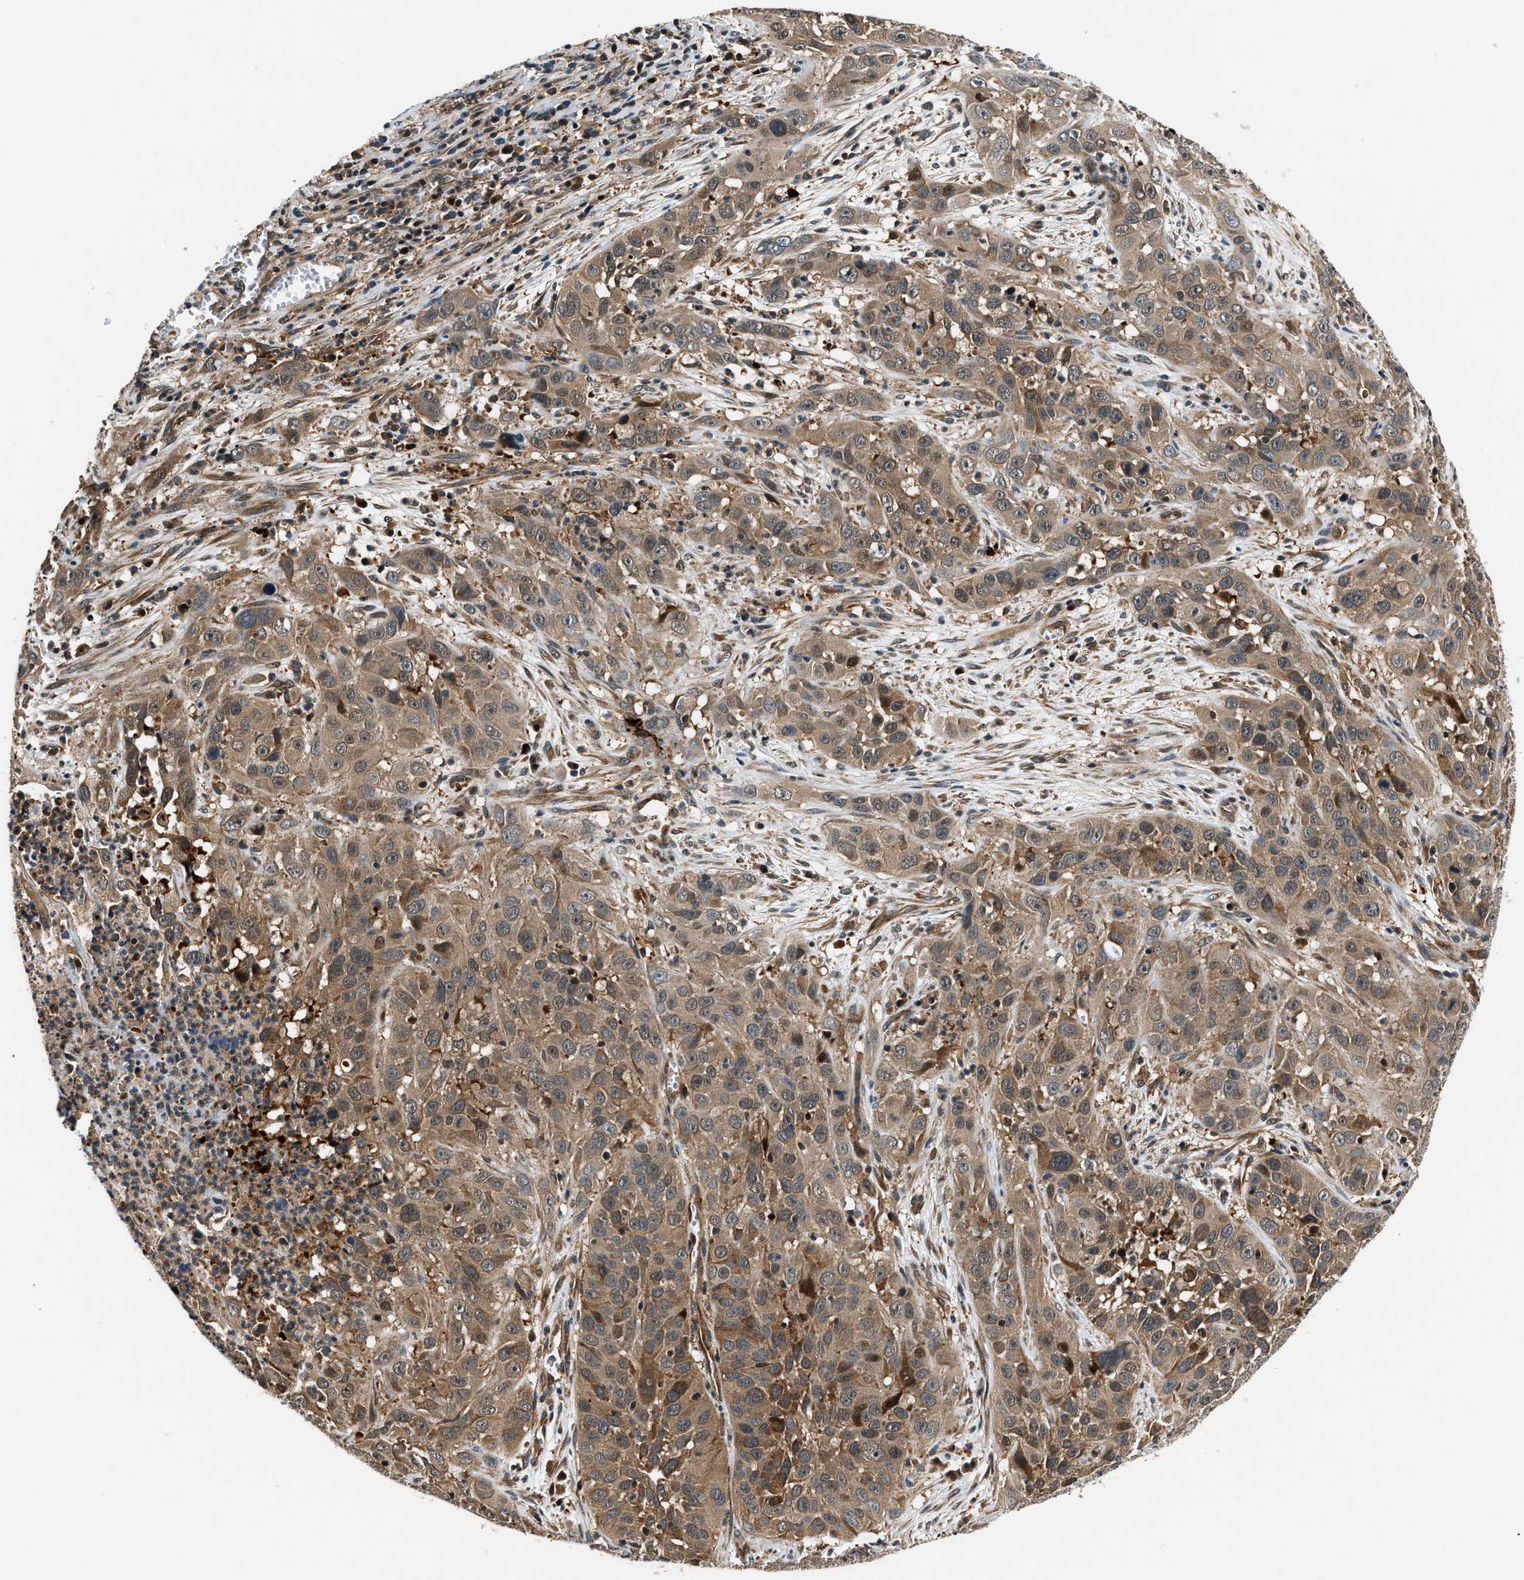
{"staining": {"intensity": "moderate", "quantity": ">75%", "location": "cytoplasmic/membranous"}, "tissue": "cervical cancer", "cell_type": "Tumor cells", "image_type": "cancer", "snomed": [{"axis": "morphology", "description": "Squamous cell carcinoma, NOS"}, {"axis": "topography", "description": "Cervix"}], "caption": "Cervical cancer (squamous cell carcinoma) stained with immunohistochemistry (IHC) demonstrates moderate cytoplasmic/membranous positivity in approximately >75% of tumor cells.", "gene": "TUT7", "patient": {"sex": "female", "age": 32}}